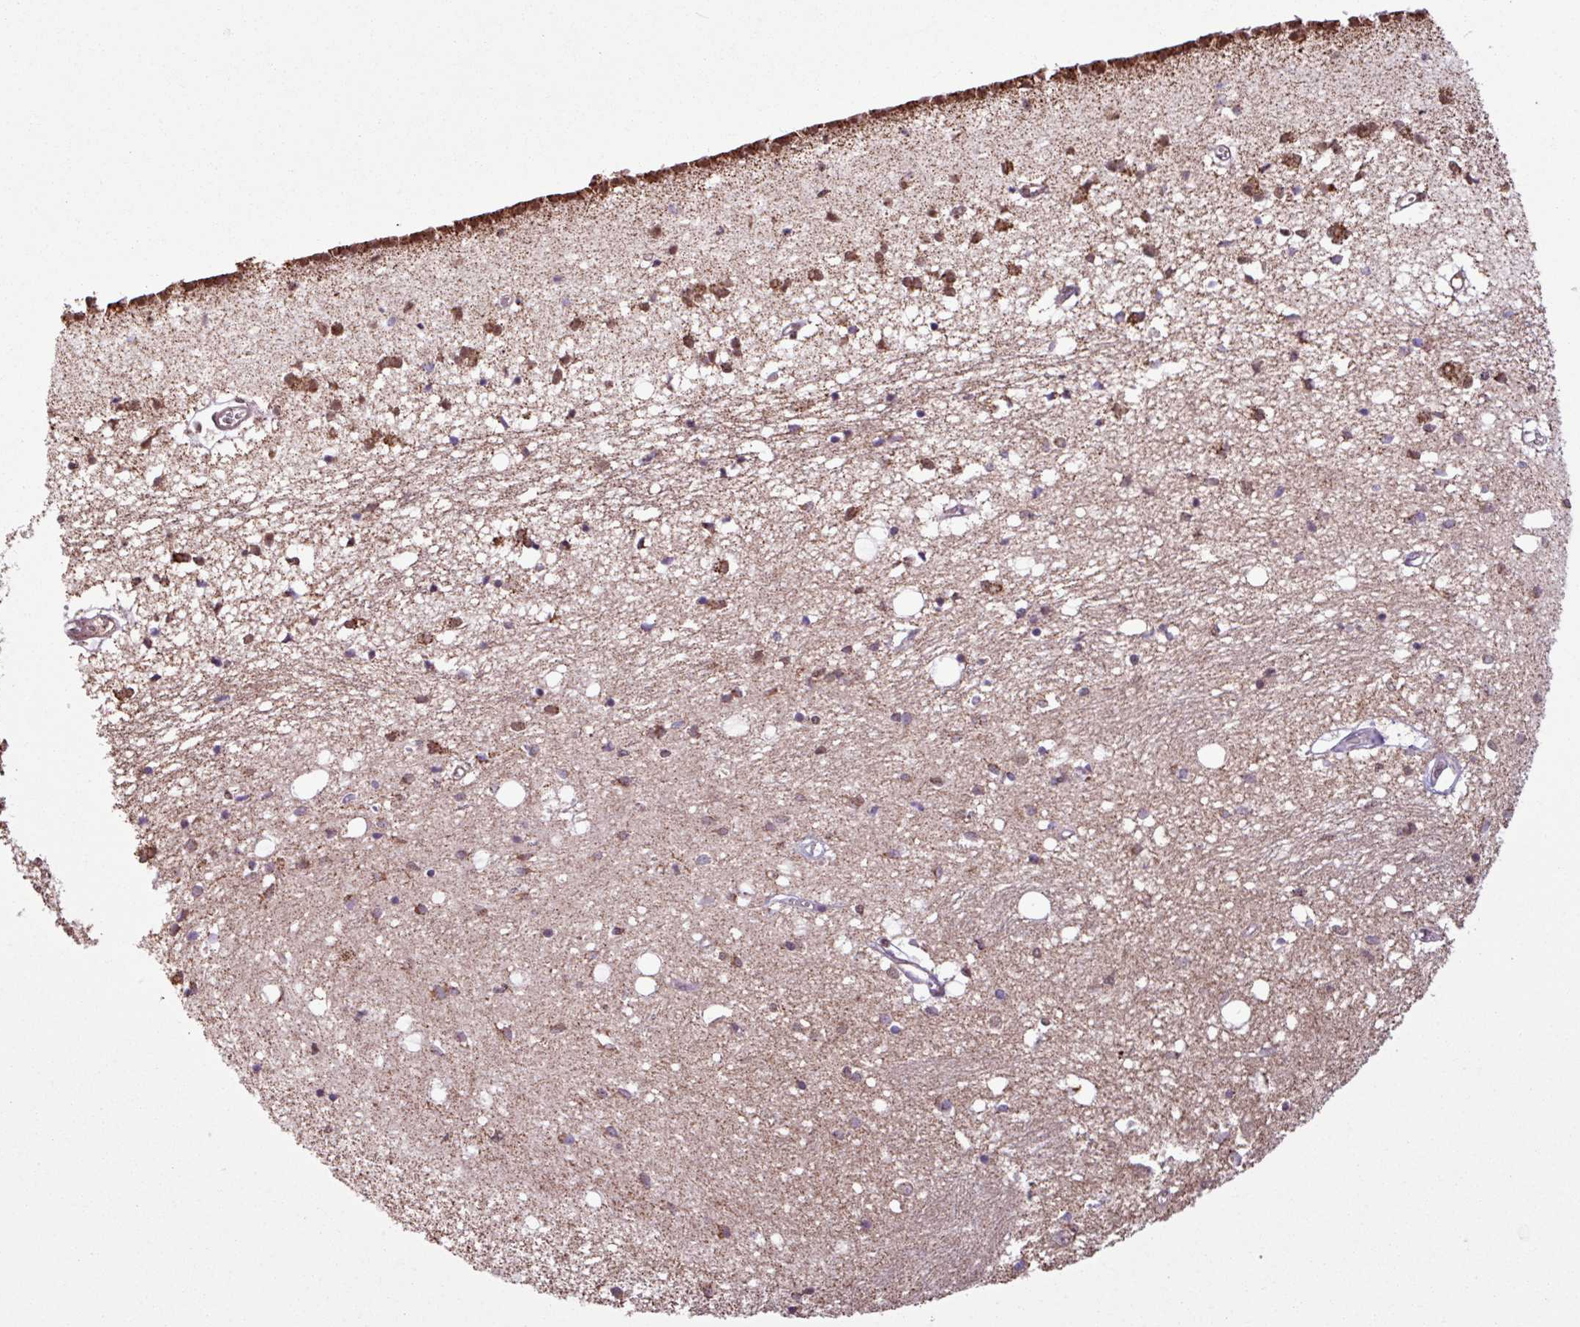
{"staining": {"intensity": "moderate", "quantity": "25%-75%", "location": "cytoplasmic/membranous"}, "tissue": "caudate", "cell_type": "Glial cells", "image_type": "normal", "snomed": [{"axis": "morphology", "description": "Normal tissue, NOS"}, {"axis": "topography", "description": "Lateral ventricle wall"}], "caption": "The image exhibits immunohistochemical staining of unremarkable caudate. There is moderate cytoplasmic/membranous staining is appreciated in approximately 25%-75% of glial cells. (brown staining indicates protein expression, while blue staining denotes nuclei).", "gene": "ALG8", "patient": {"sex": "male", "age": 70}}